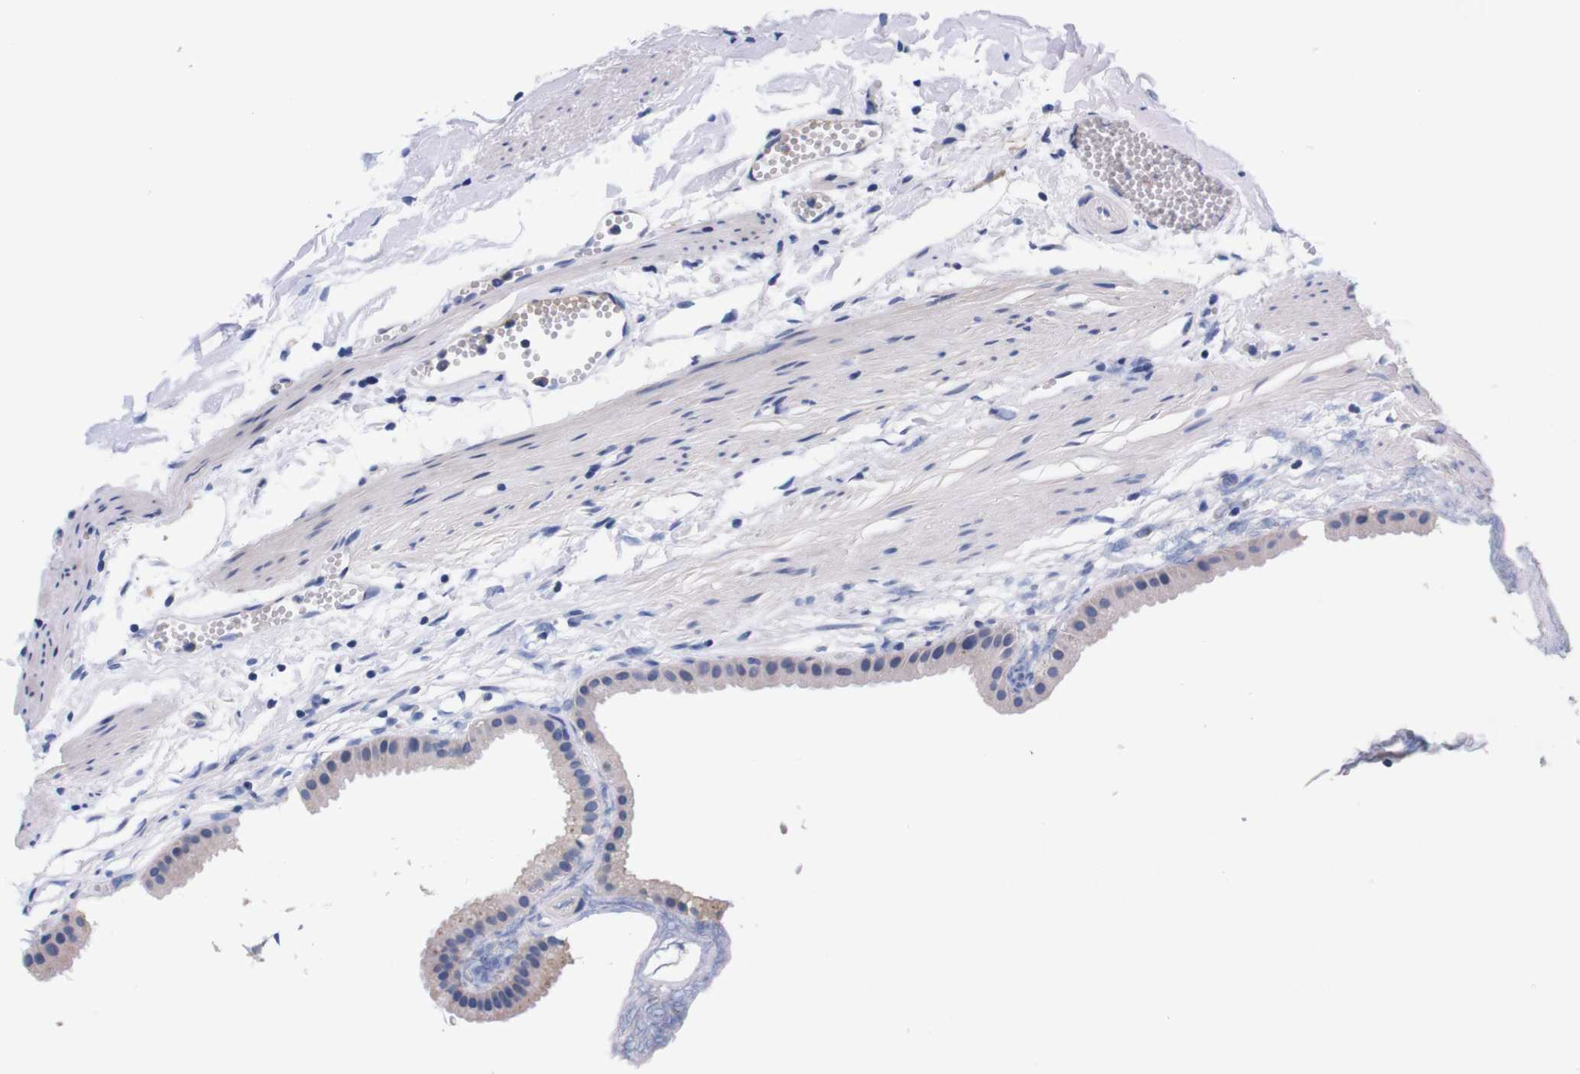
{"staining": {"intensity": "weak", "quantity": "<25%", "location": "cytoplasmic/membranous"}, "tissue": "gallbladder", "cell_type": "Glandular cells", "image_type": "normal", "snomed": [{"axis": "morphology", "description": "Normal tissue, NOS"}, {"axis": "topography", "description": "Gallbladder"}], "caption": "Immunohistochemistry histopathology image of normal human gallbladder stained for a protein (brown), which shows no expression in glandular cells.", "gene": "FAM210A", "patient": {"sex": "female", "age": 64}}